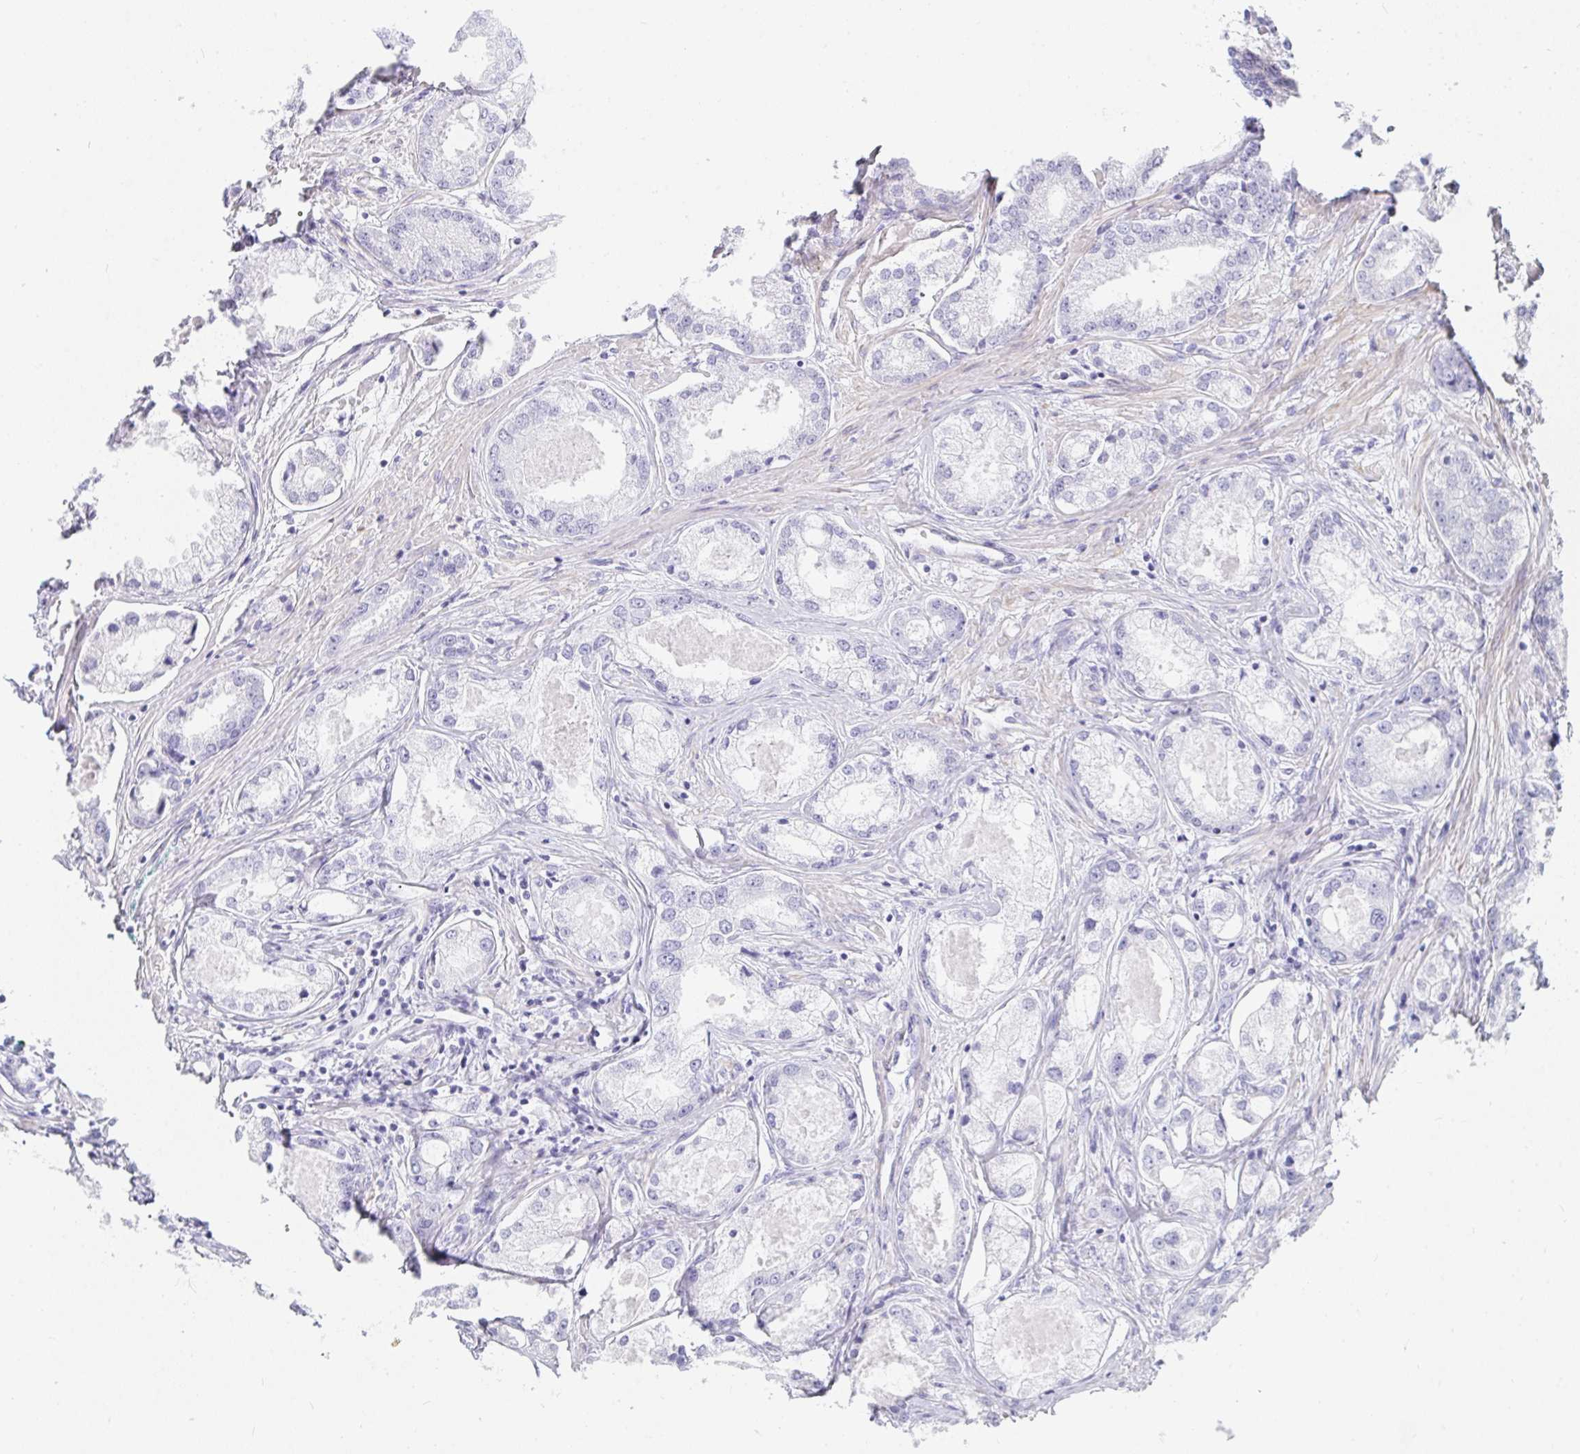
{"staining": {"intensity": "negative", "quantity": "none", "location": "none"}, "tissue": "prostate cancer", "cell_type": "Tumor cells", "image_type": "cancer", "snomed": [{"axis": "morphology", "description": "Adenocarcinoma, Low grade"}, {"axis": "topography", "description": "Prostate"}], "caption": "The image demonstrates no staining of tumor cells in prostate cancer. (Brightfield microscopy of DAB immunohistochemistry (IHC) at high magnification).", "gene": "PRND", "patient": {"sex": "male", "age": 68}}